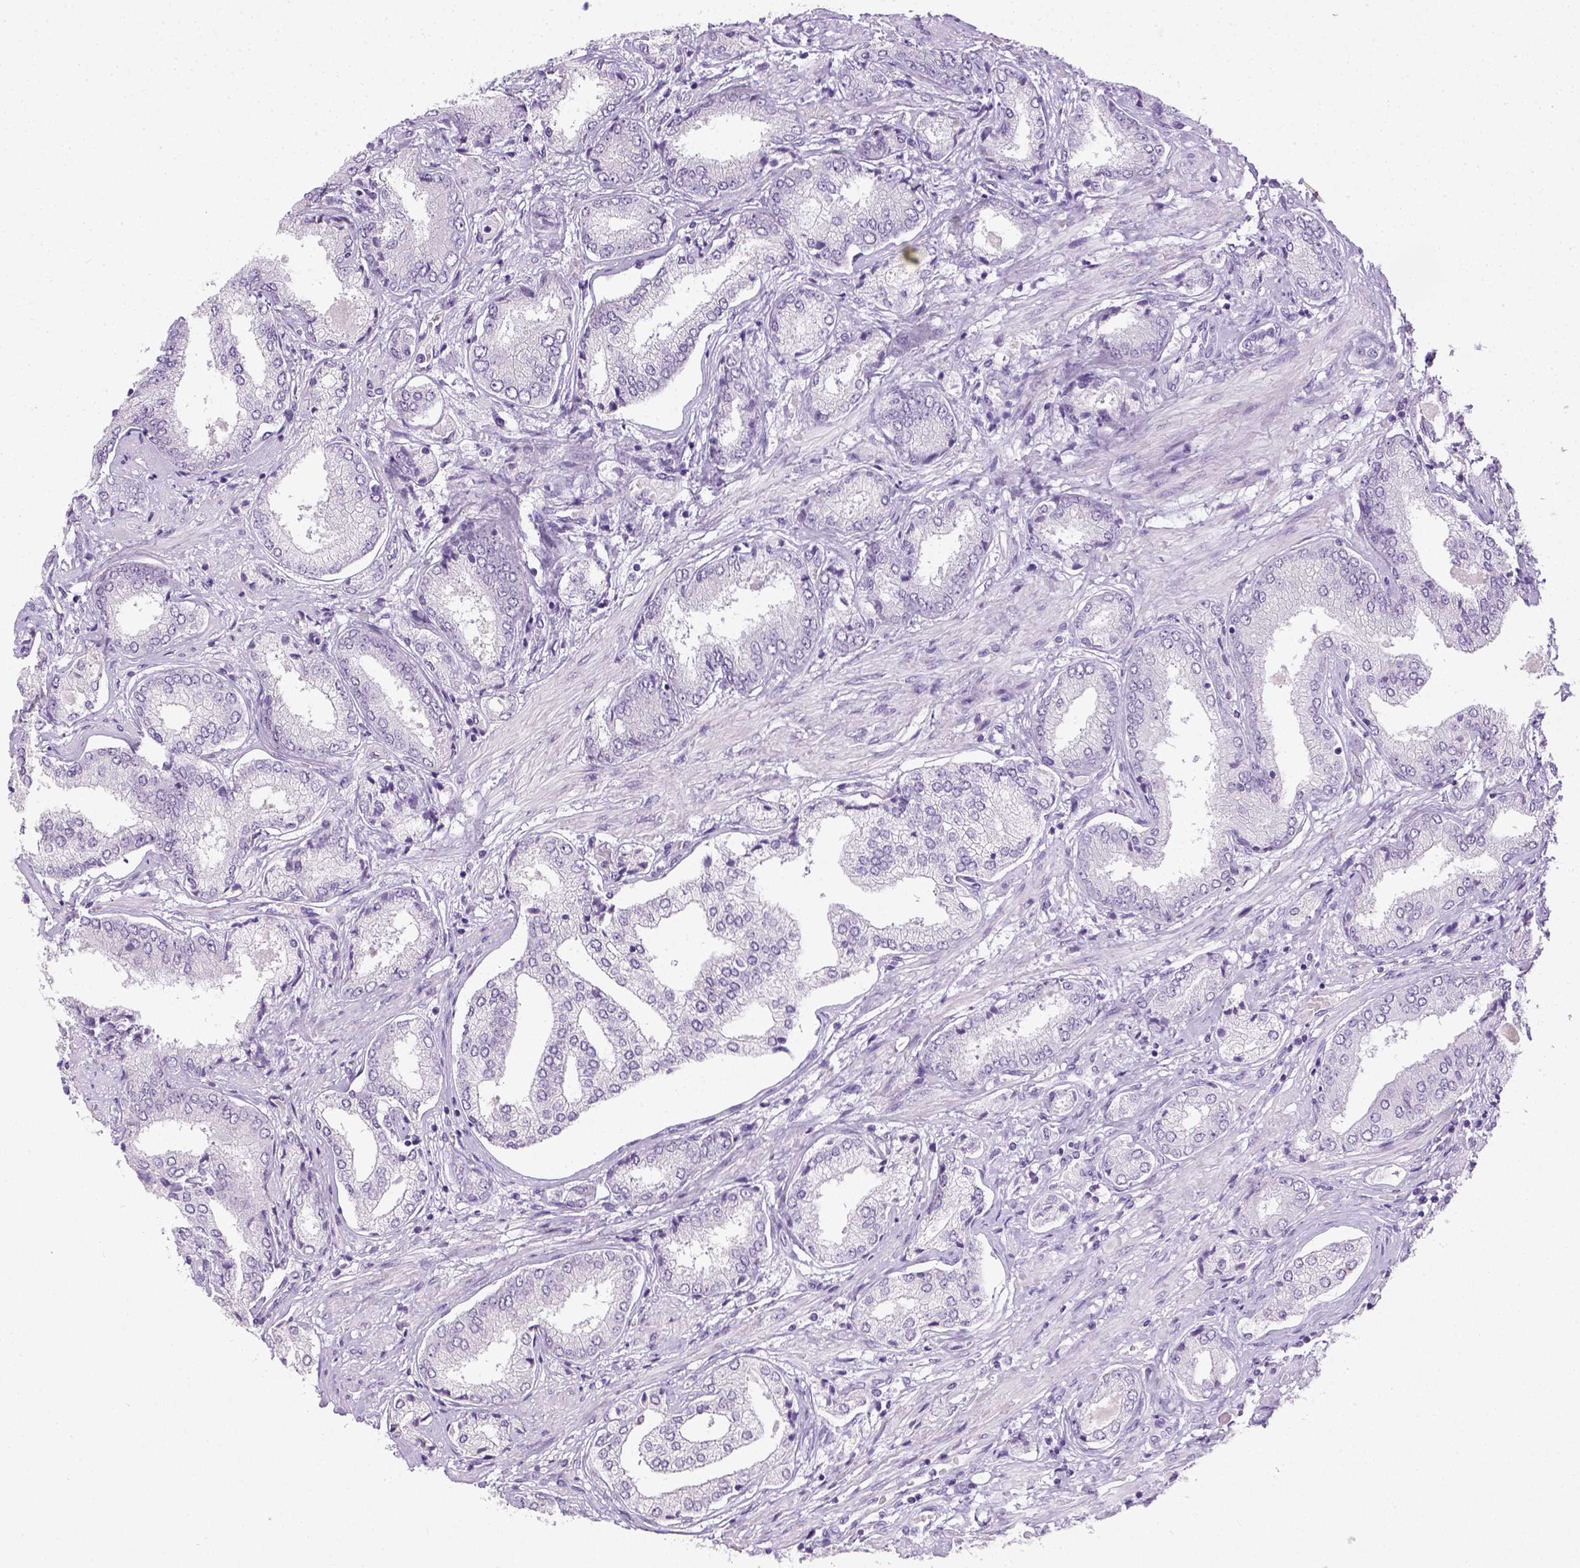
{"staining": {"intensity": "negative", "quantity": "none", "location": "none"}, "tissue": "prostate cancer", "cell_type": "Tumor cells", "image_type": "cancer", "snomed": [{"axis": "morphology", "description": "Adenocarcinoma, NOS"}, {"axis": "topography", "description": "Prostate"}], "caption": "The image reveals no staining of tumor cells in prostate cancer.", "gene": "LGSN", "patient": {"sex": "male", "age": 63}}